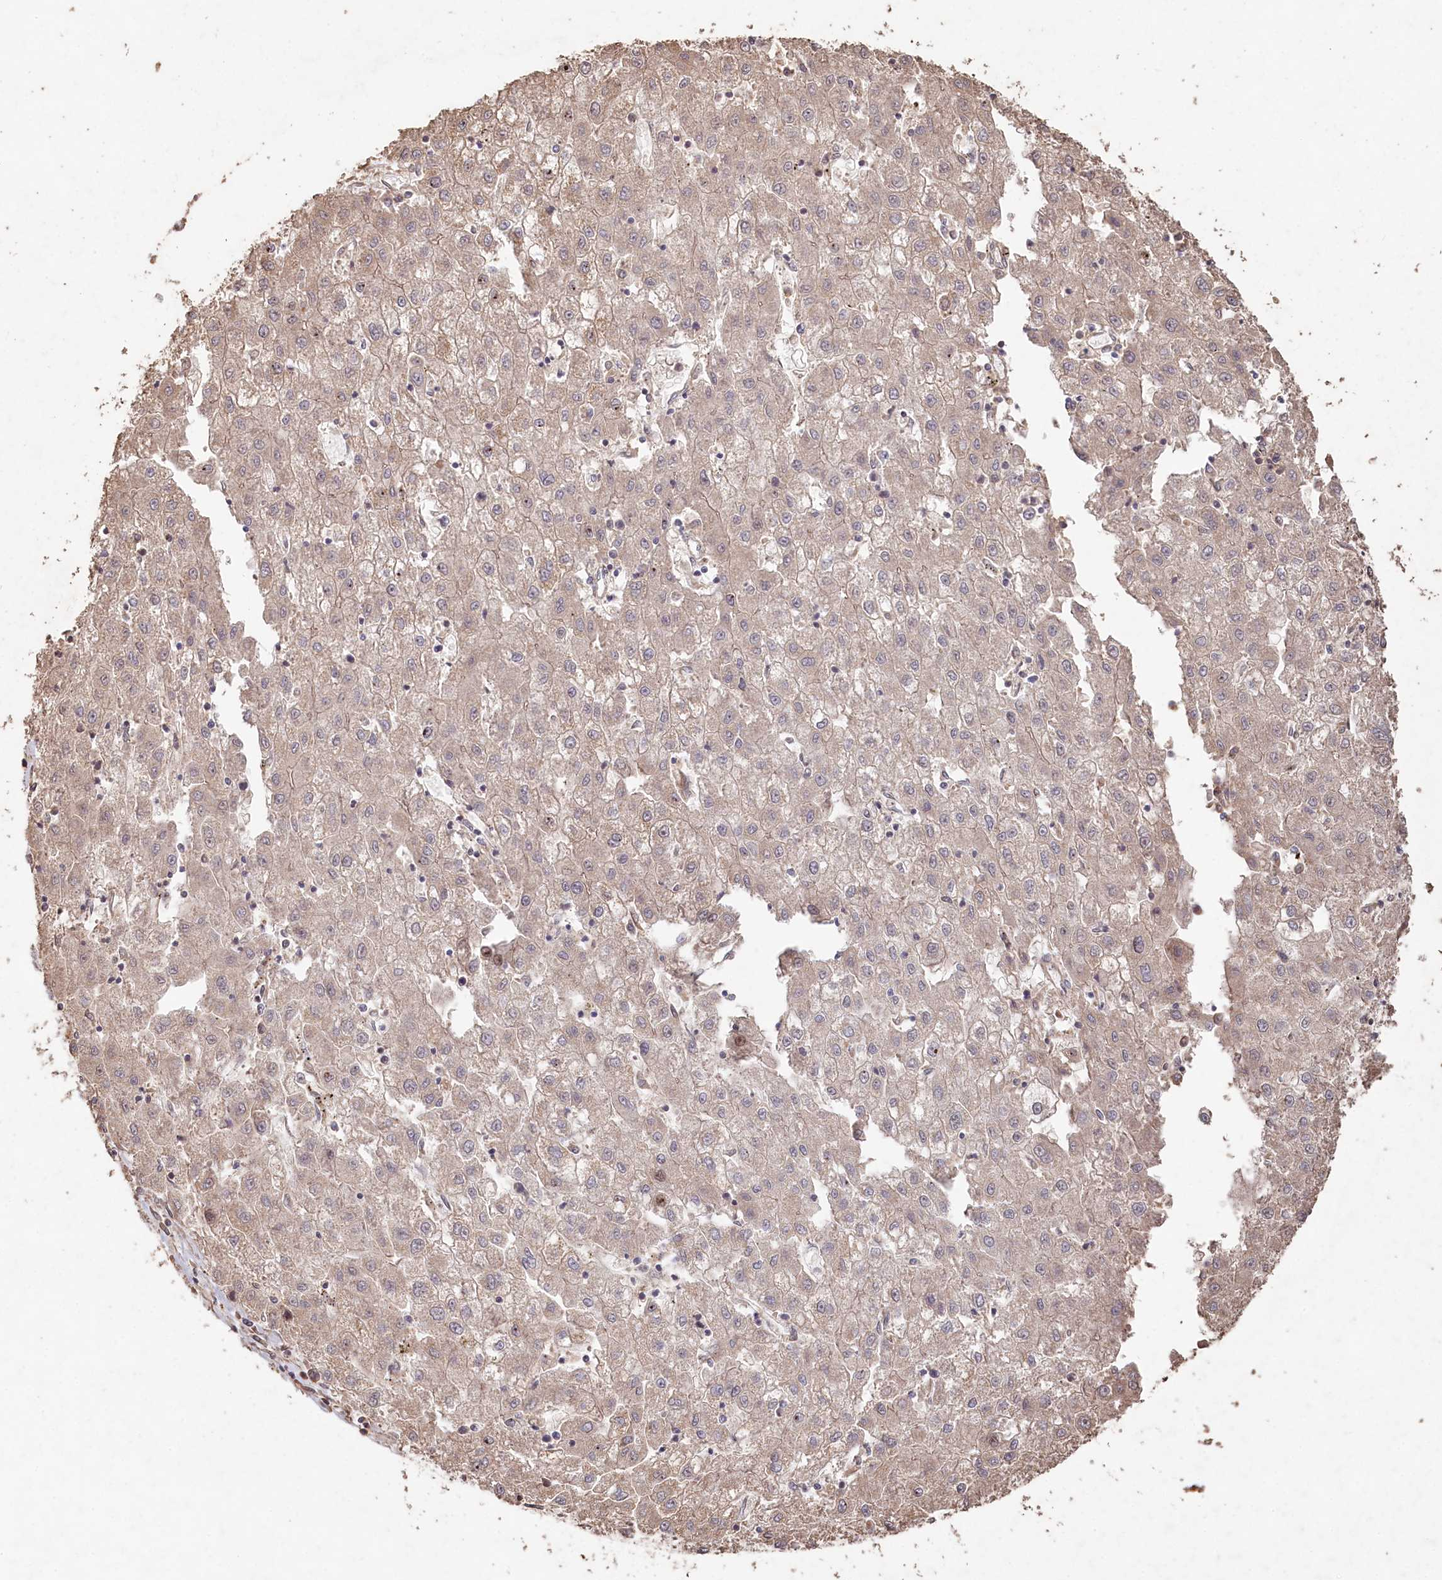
{"staining": {"intensity": "weak", "quantity": "<25%", "location": "cytoplasmic/membranous"}, "tissue": "liver cancer", "cell_type": "Tumor cells", "image_type": "cancer", "snomed": [{"axis": "morphology", "description": "Carcinoma, Hepatocellular, NOS"}, {"axis": "topography", "description": "Liver"}], "caption": "Immunohistochemical staining of human liver cancer exhibits no significant staining in tumor cells.", "gene": "HAL", "patient": {"sex": "male", "age": 72}}